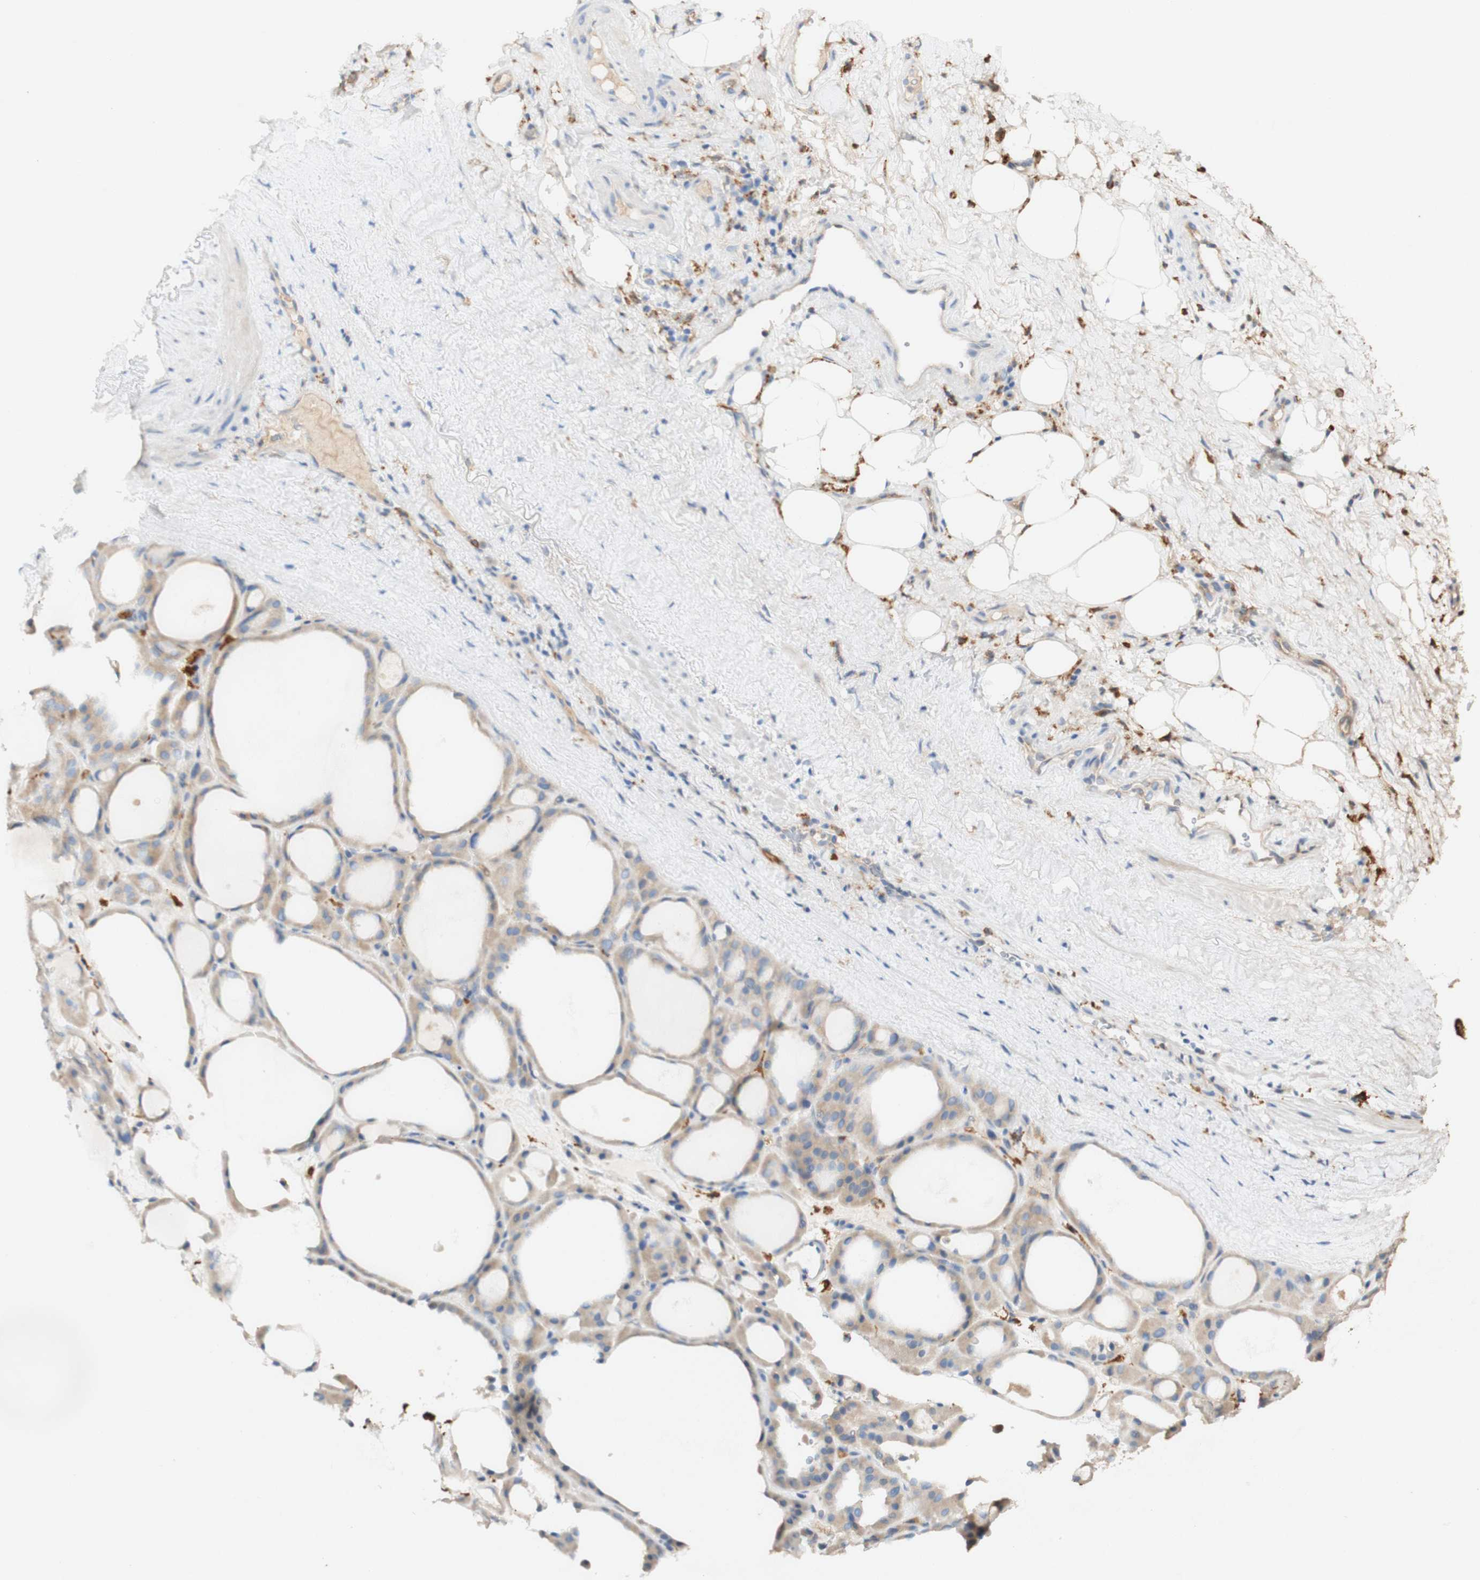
{"staining": {"intensity": "weak", "quantity": "25%-75%", "location": "cytoplasmic/membranous"}, "tissue": "thyroid gland", "cell_type": "Glandular cells", "image_type": "normal", "snomed": [{"axis": "morphology", "description": "Normal tissue, NOS"}, {"axis": "morphology", "description": "Carcinoma, NOS"}, {"axis": "topography", "description": "Thyroid gland"}], "caption": "Weak cytoplasmic/membranous positivity for a protein is present in about 25%-75% of glandular cells of normal thyroid gland using immunohistochemistry (IHC).", "gene": "FCGRT", "patient": {"sex": "female", "age": 86}}